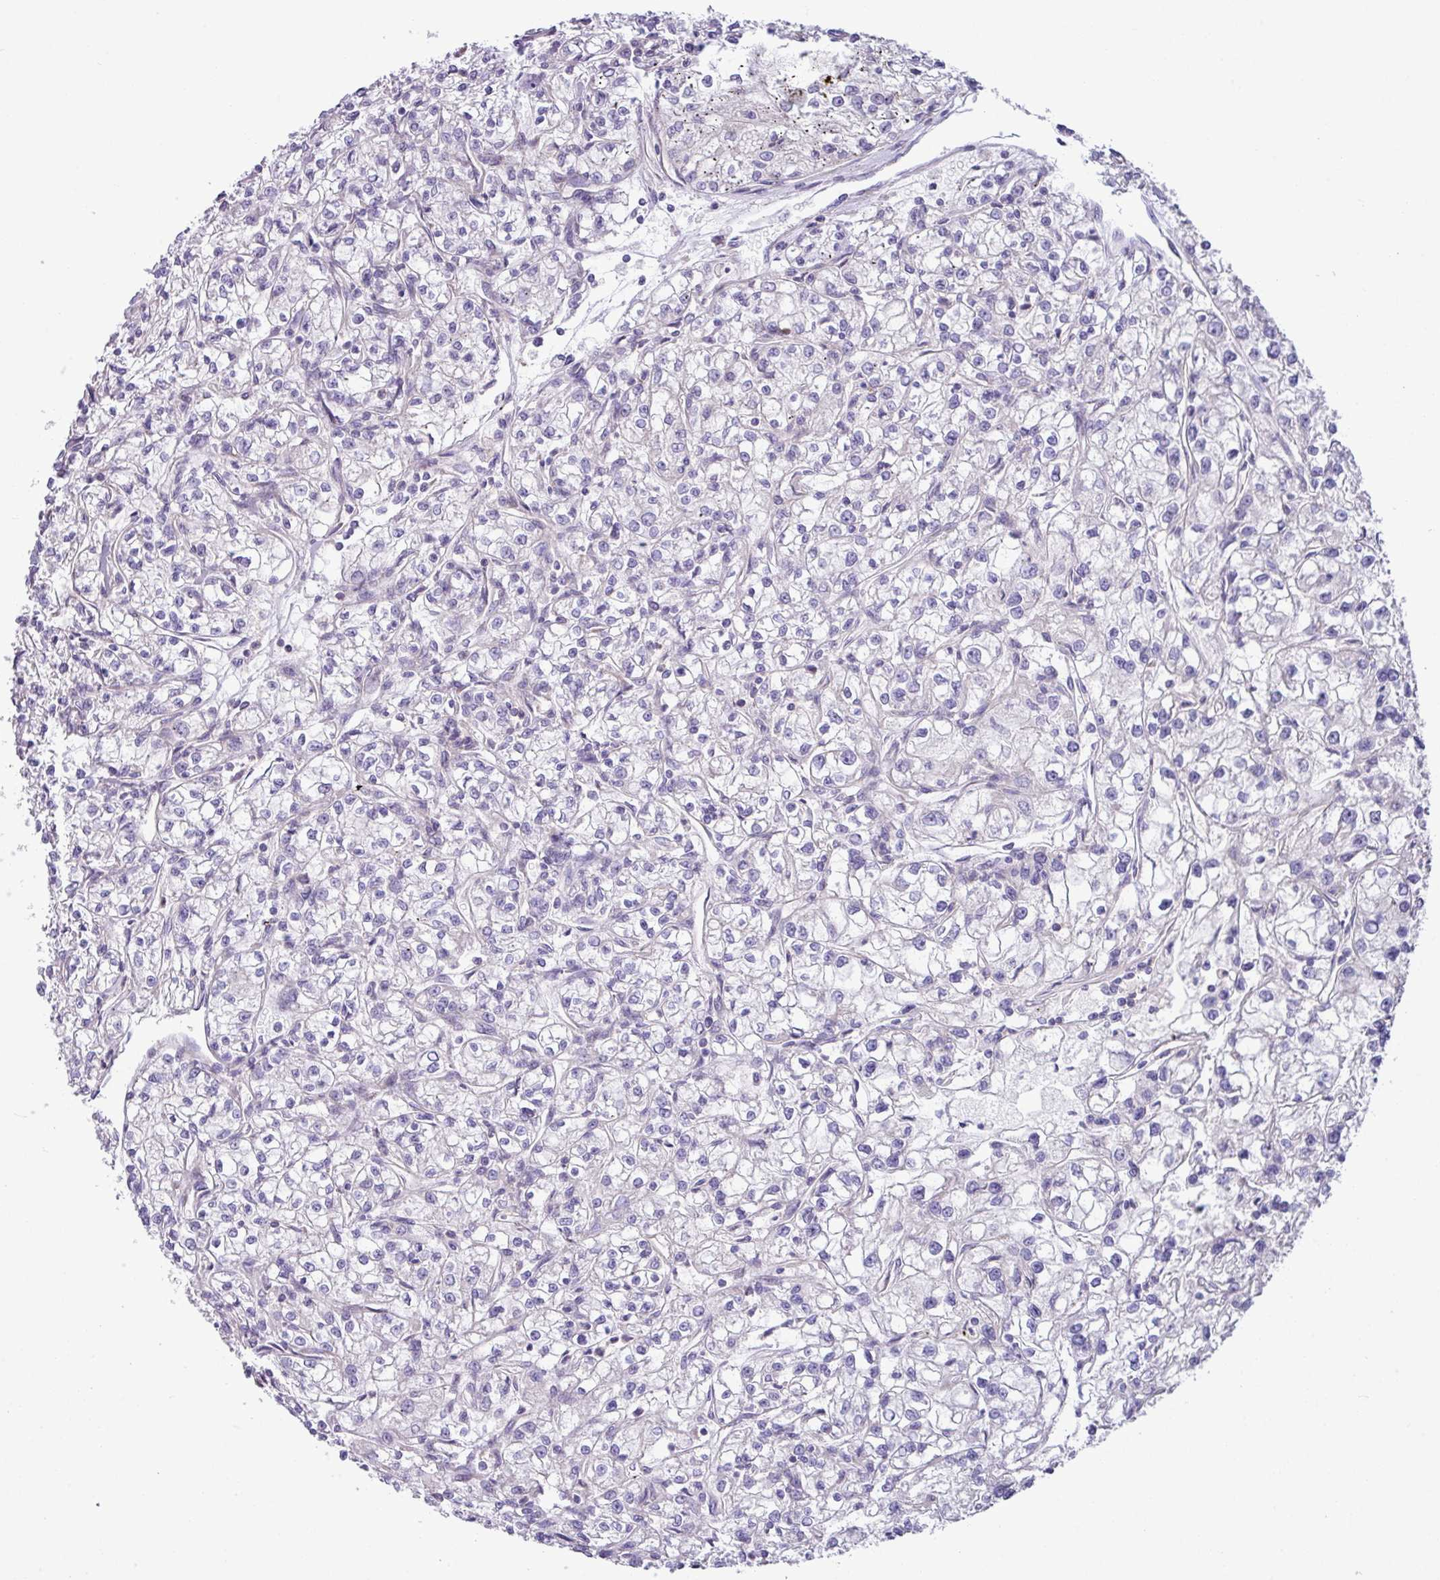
{"staining": {"intensity": "negative", "quantity": "none", "location": "none"}, "tissue": "renal cancer", "cell_type": "Tumor cells", "image_type": "cancer", "snomed": [{"axis": "morphology", "description": "Adenocarcinoma, NOS"}, {"axis": "topography", "description": "Kidney"}], "caption": "DAB immunohistochemical staining of adenocarcinoma (renal) demonstrates no significant positivity in tumor cells.", "gene": "IRGC", "patient": {"sex": "female", "age": 59}}